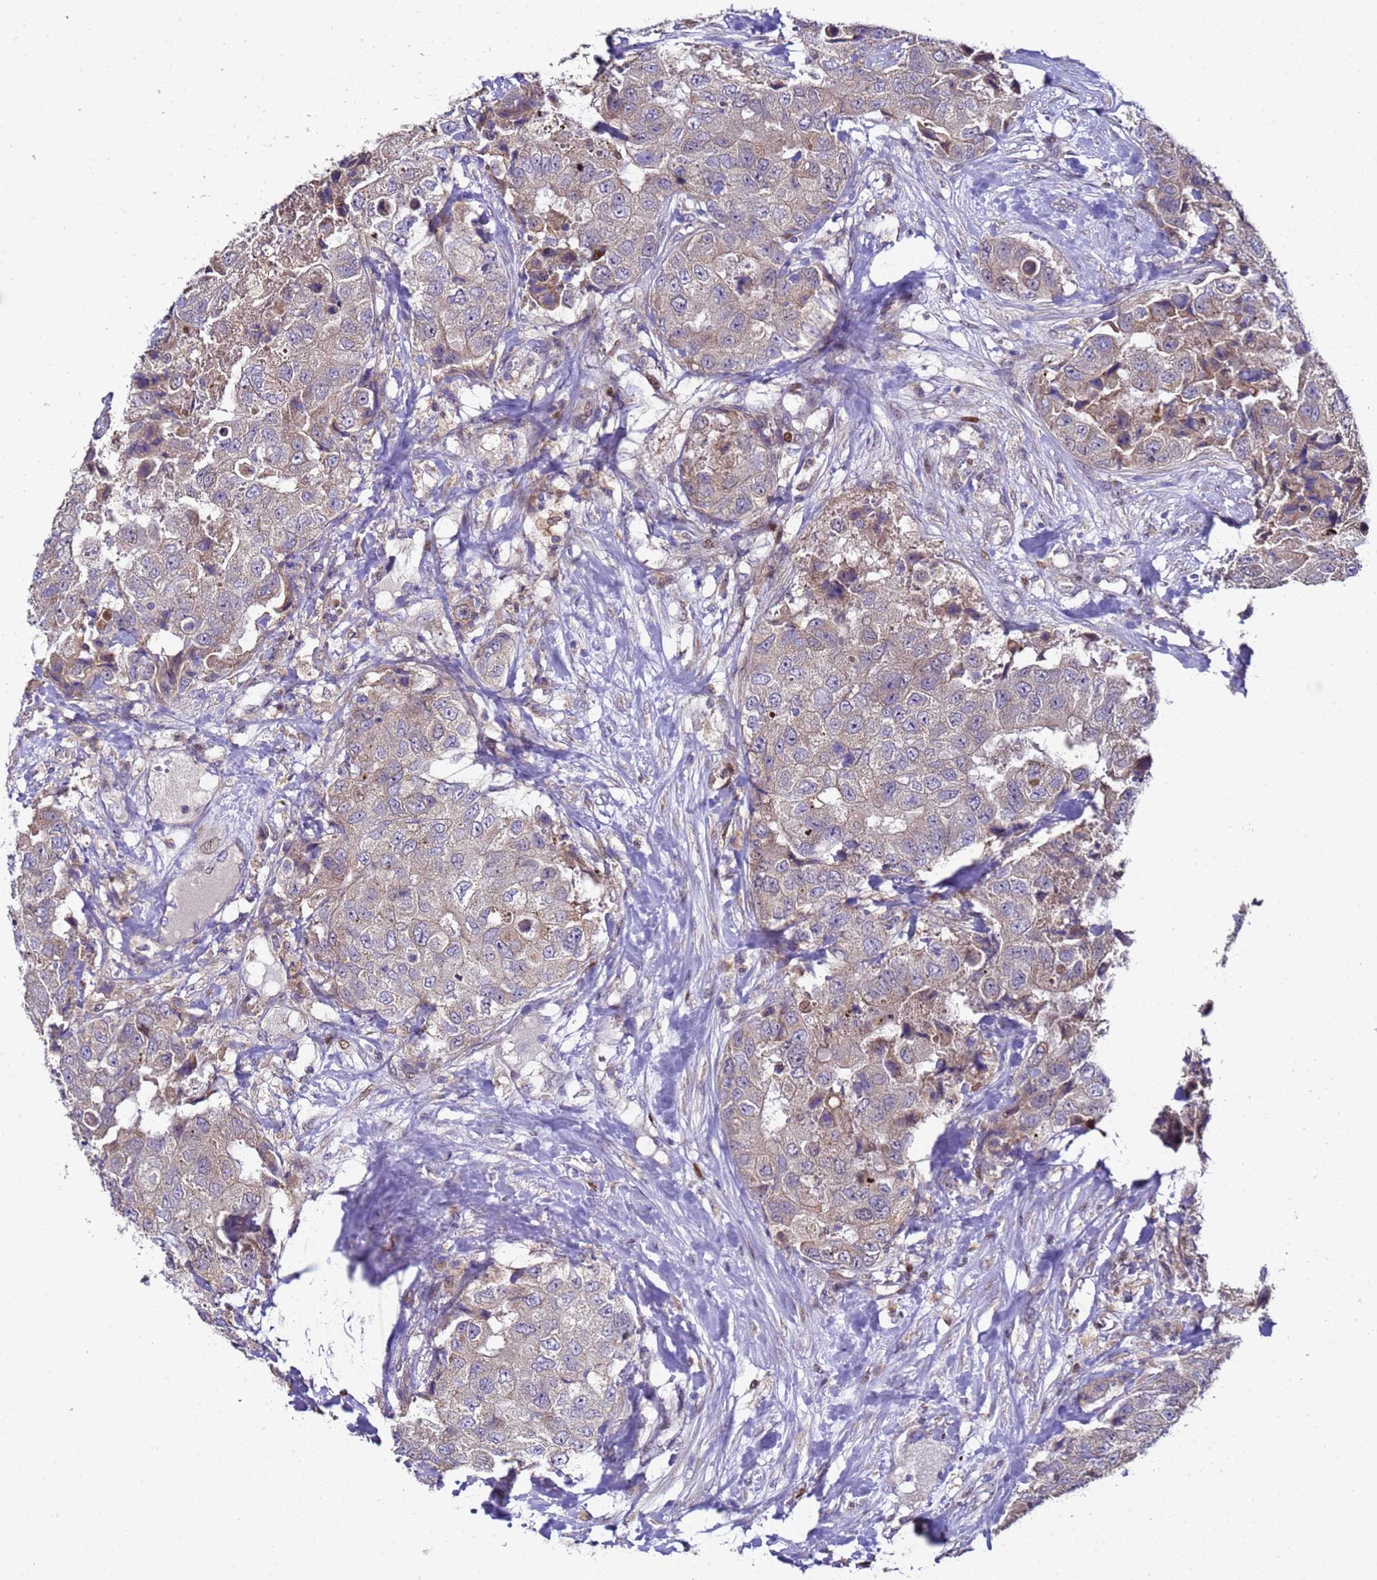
{"staining": {"intensity": "weak", "quantity": "25%-75%", "location": "cytoplasmic/membranous"}, "tissue": "breast cancer", "cell_type": "Tumor cells", "image_type": "cancer", "snomed": [{"axis": "morphology", "description": "Duct carcinoma"}, {"axis": "topography", "description": "Breast"}], "caption": "DAB (3,3'-diaminobenzidine) immunohistochemical staining of human breast cancer (intraductal carcinoma) reveals weak cytoplasmic/membranous protein positivity in about 25%-75% of tumor cells.", "gene": "ALG3", "patient": {"sex": "female", "age": 62}}